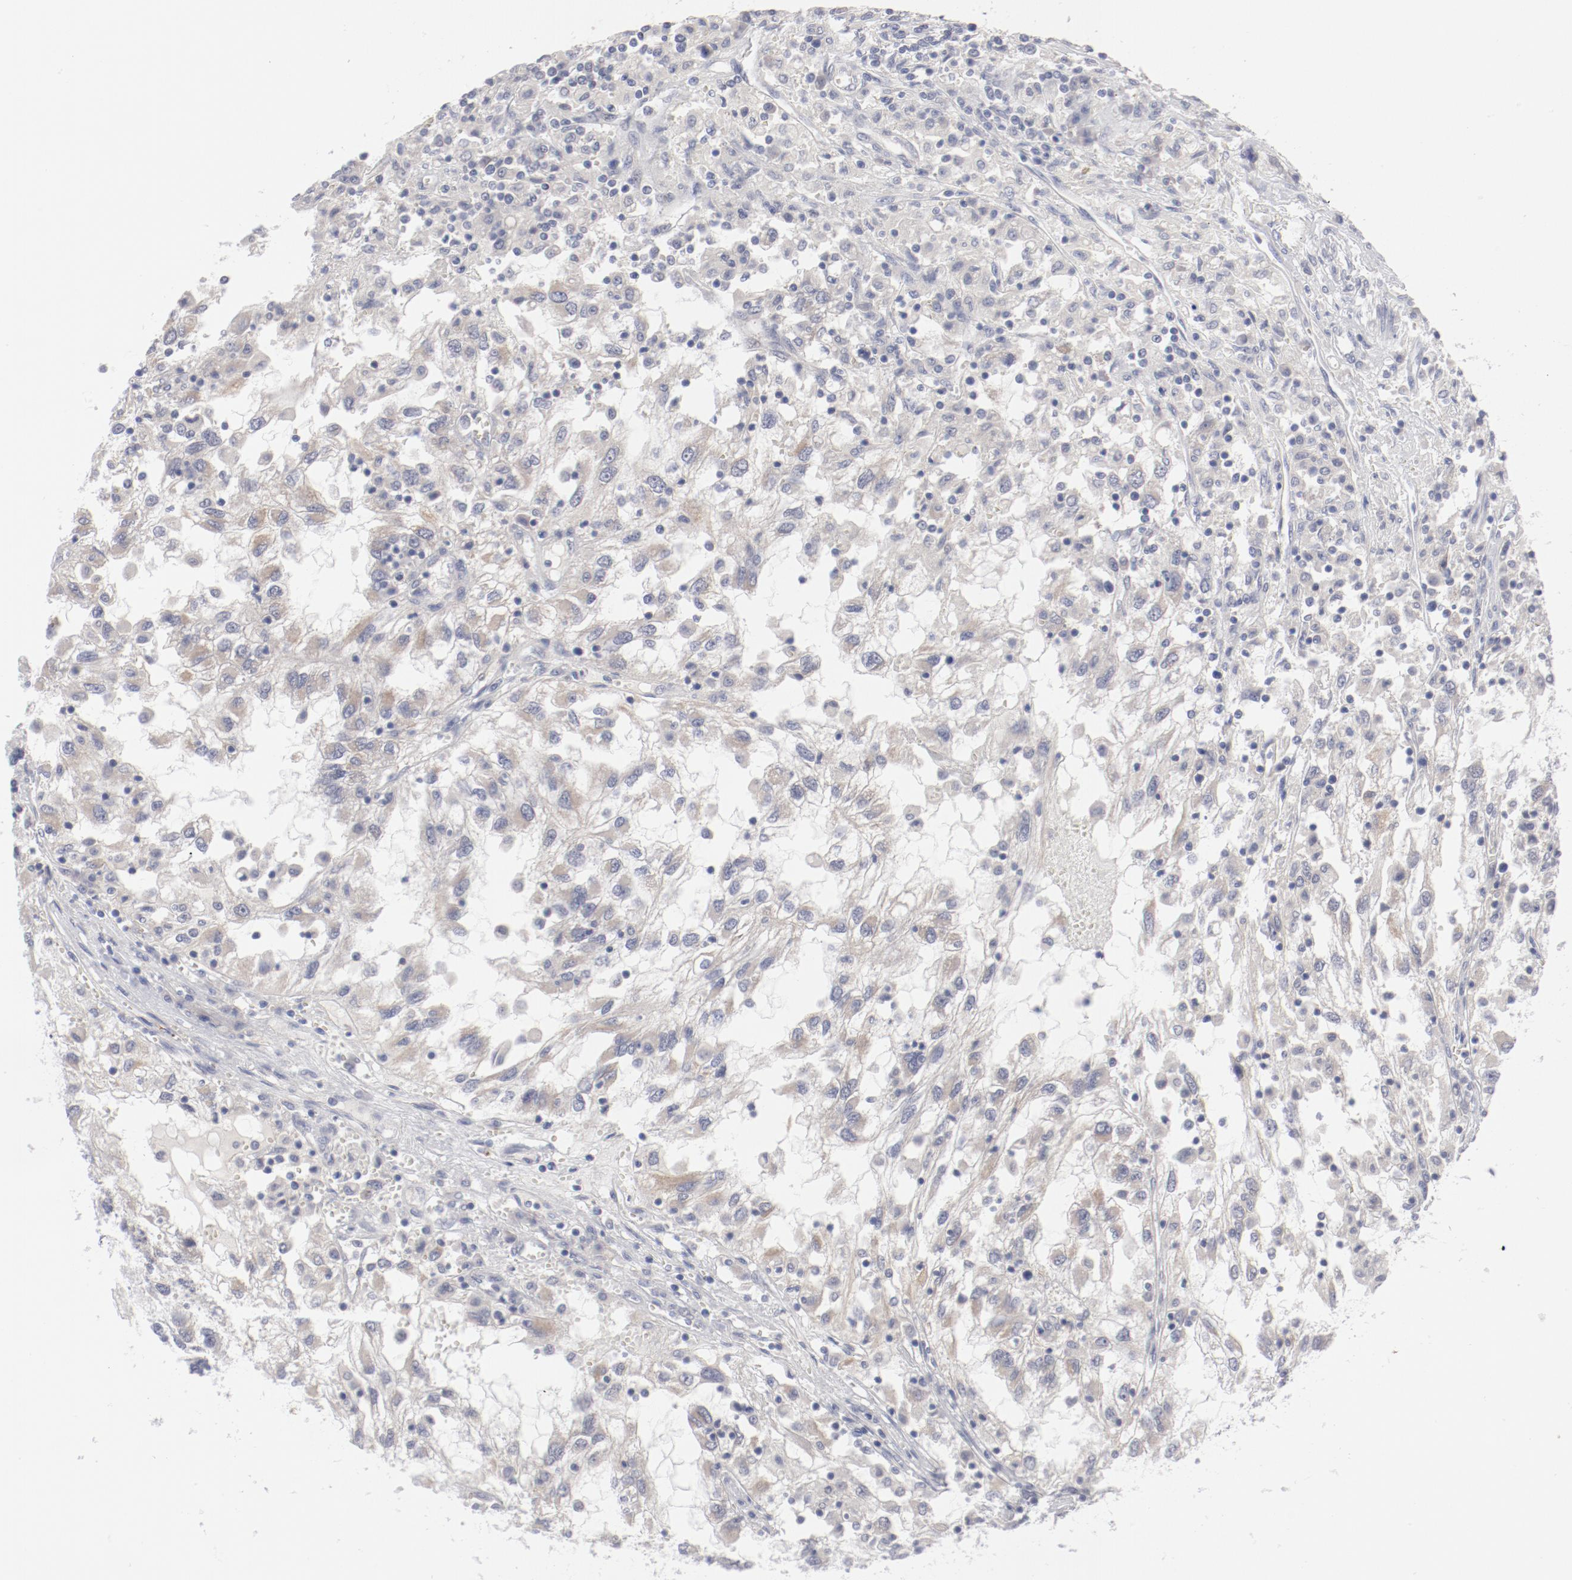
{"staining": {"intensity": "weak", "quantity": "25%-75%", "location": "cytoplasmic/membranous"}, "tissue": "renal cancer", "cell_type": "Tumor cells", "image_type": "cancer", "snomed": [{"axis": "morphology", "description": "Normal tissue, NOS"}, {"axis": "morphology", "description": "Adenocarcinoma, NOS"}, {"axis": "topography", "description": "Kidney"}], "caption": "Immunohistochemical staining of human renal cancer displays low levels of weak cytoplasmic/membranous staining in approximately 25%-75% of tumor cells. (DAB = brown stain, brightfield microscopy at high magnification).", "gene": "SH3BGR", "patient": {"sex": "male", "age": 71}}